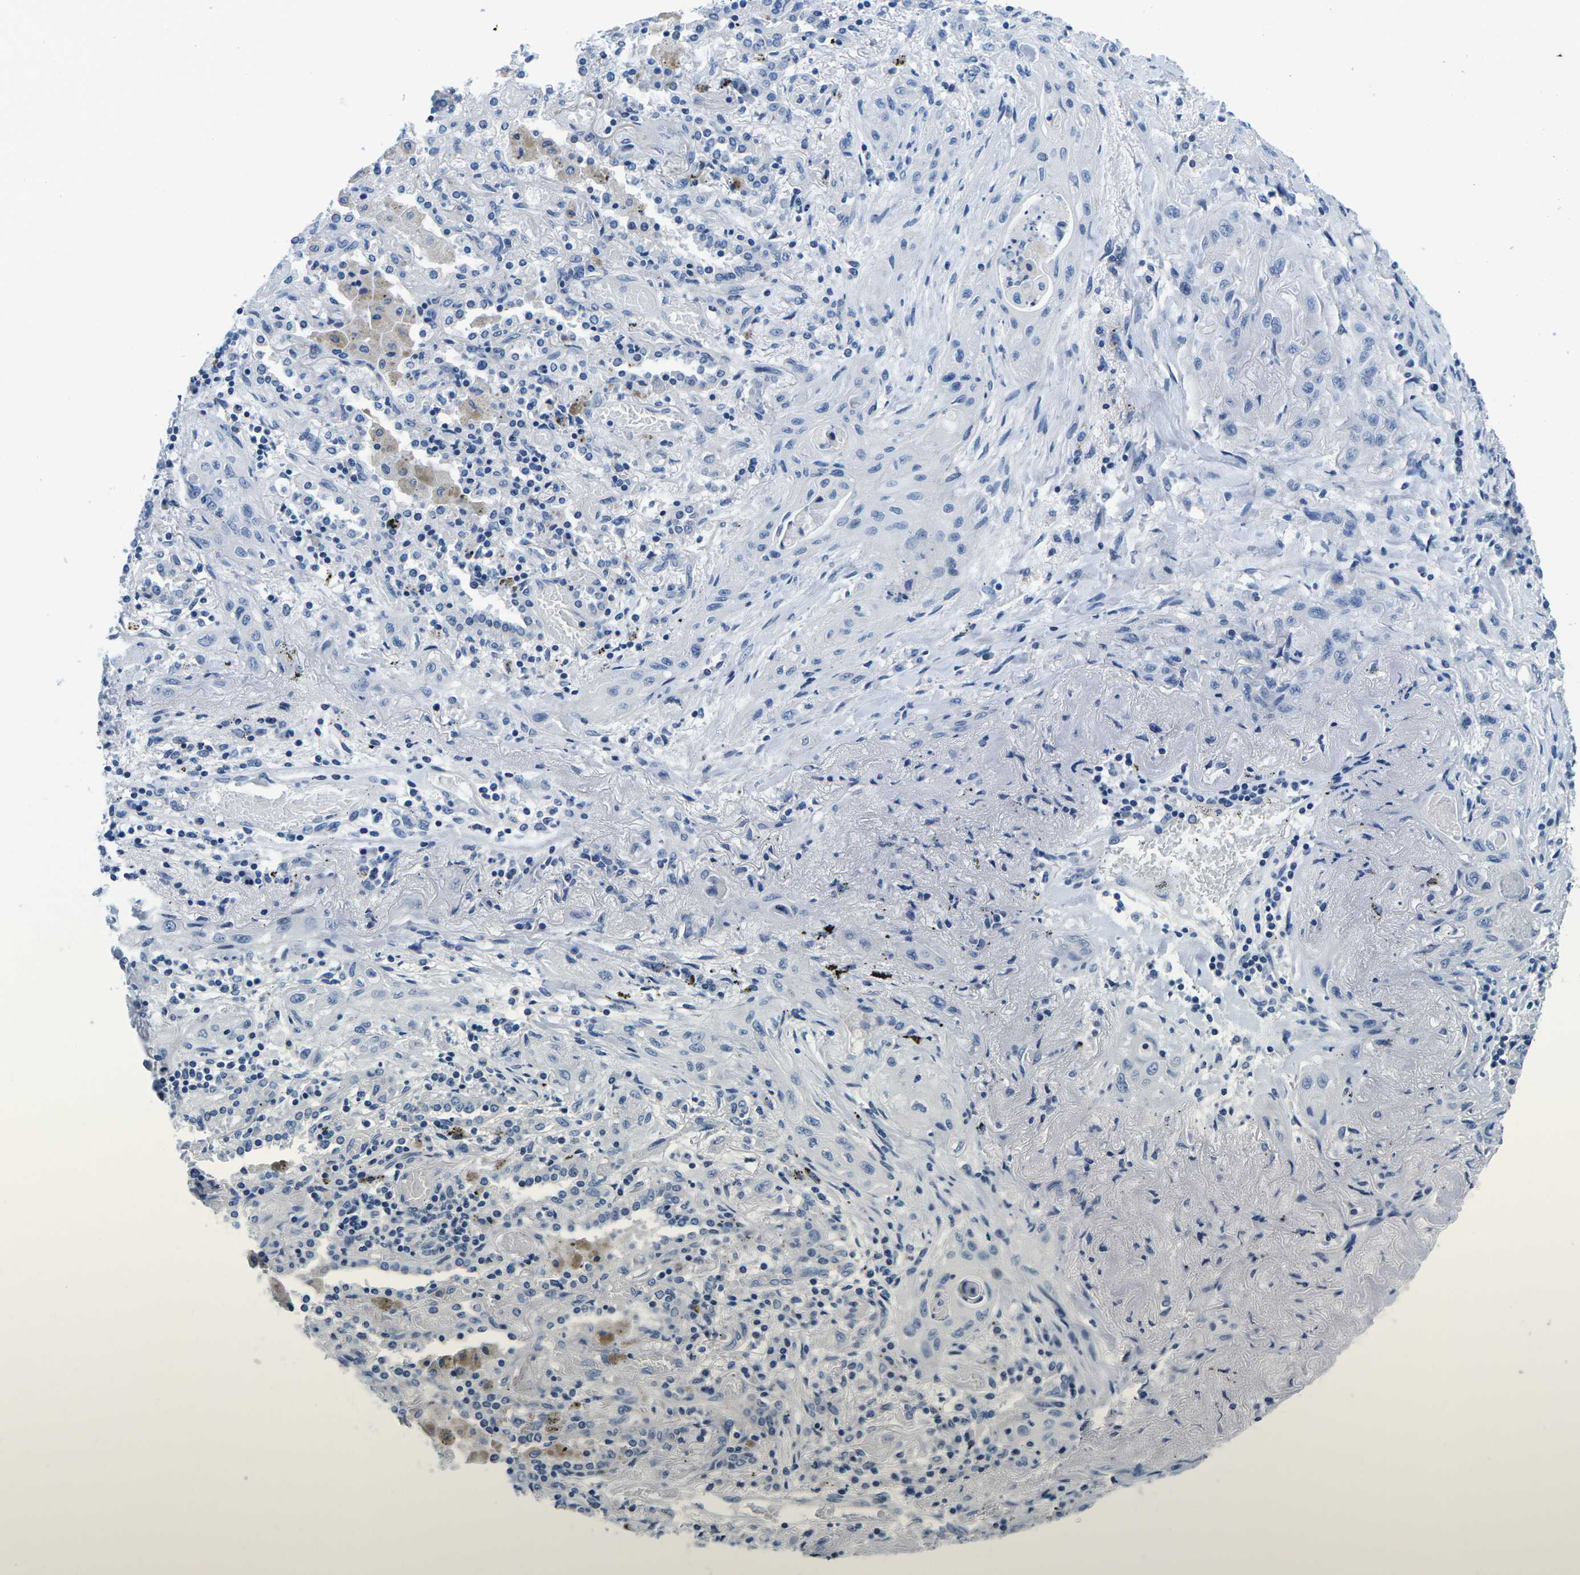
{"staining": {"intensity": "negative", "quantity": "none", "location": "none"}, "tissue": "lung cancer", "cell_type": "Tumor cells", "image_type": "cancer", "snomed": [{"axis": "morphology", "description": "Squamous cell carcinoma, NOS"}, {"axis": "topography", "description": "Lung"}], "caption": "DAB immunohistochemical staining of lung squamous cell carcinoma demonstrates no significant staining in tumor cells.", "gene": "TSPAN2", "patient": {"sex": "female", "age": 47}}